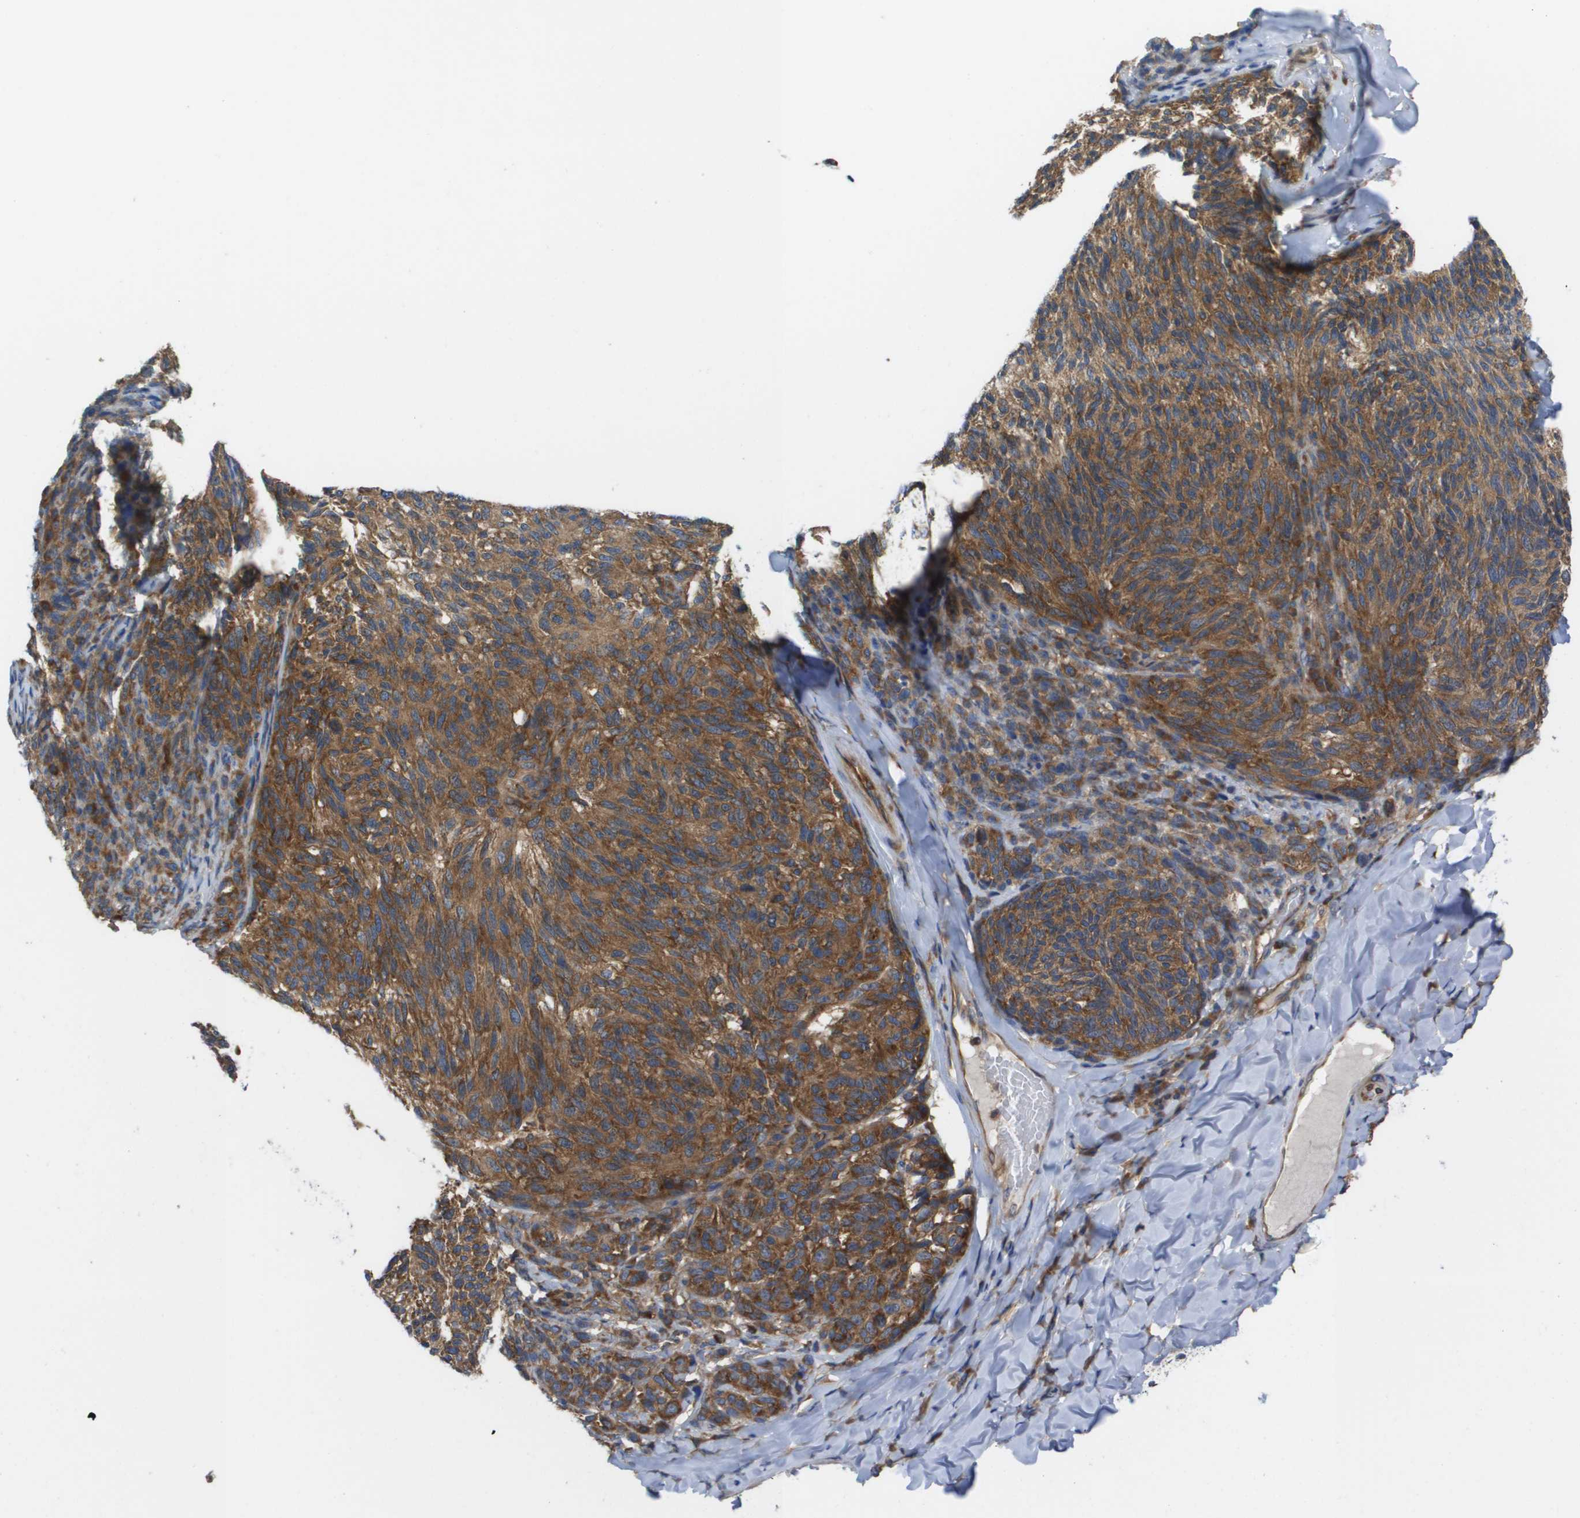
{"staining": {"intensity": "moderate", "quantity": ">75%", "location": "cytoplasmic/membranous"}, "tissue": "melanoma", "cell_type": "Tumor cells", "image_type": "cancer", "snomed": [{"axis": "morphology", "description": "Malignant melanoma, NOS"}, {"axis": "topography", "description": "Skin"}], "caption": "Melanoma was stained to show a protein in brown. There is medium levels of moderate cytoplasmic/membranous positivity in approximately >75% of tumor cells.", "gene": "EIF4G2", "patient": {"sex": "female", "age": 73}}